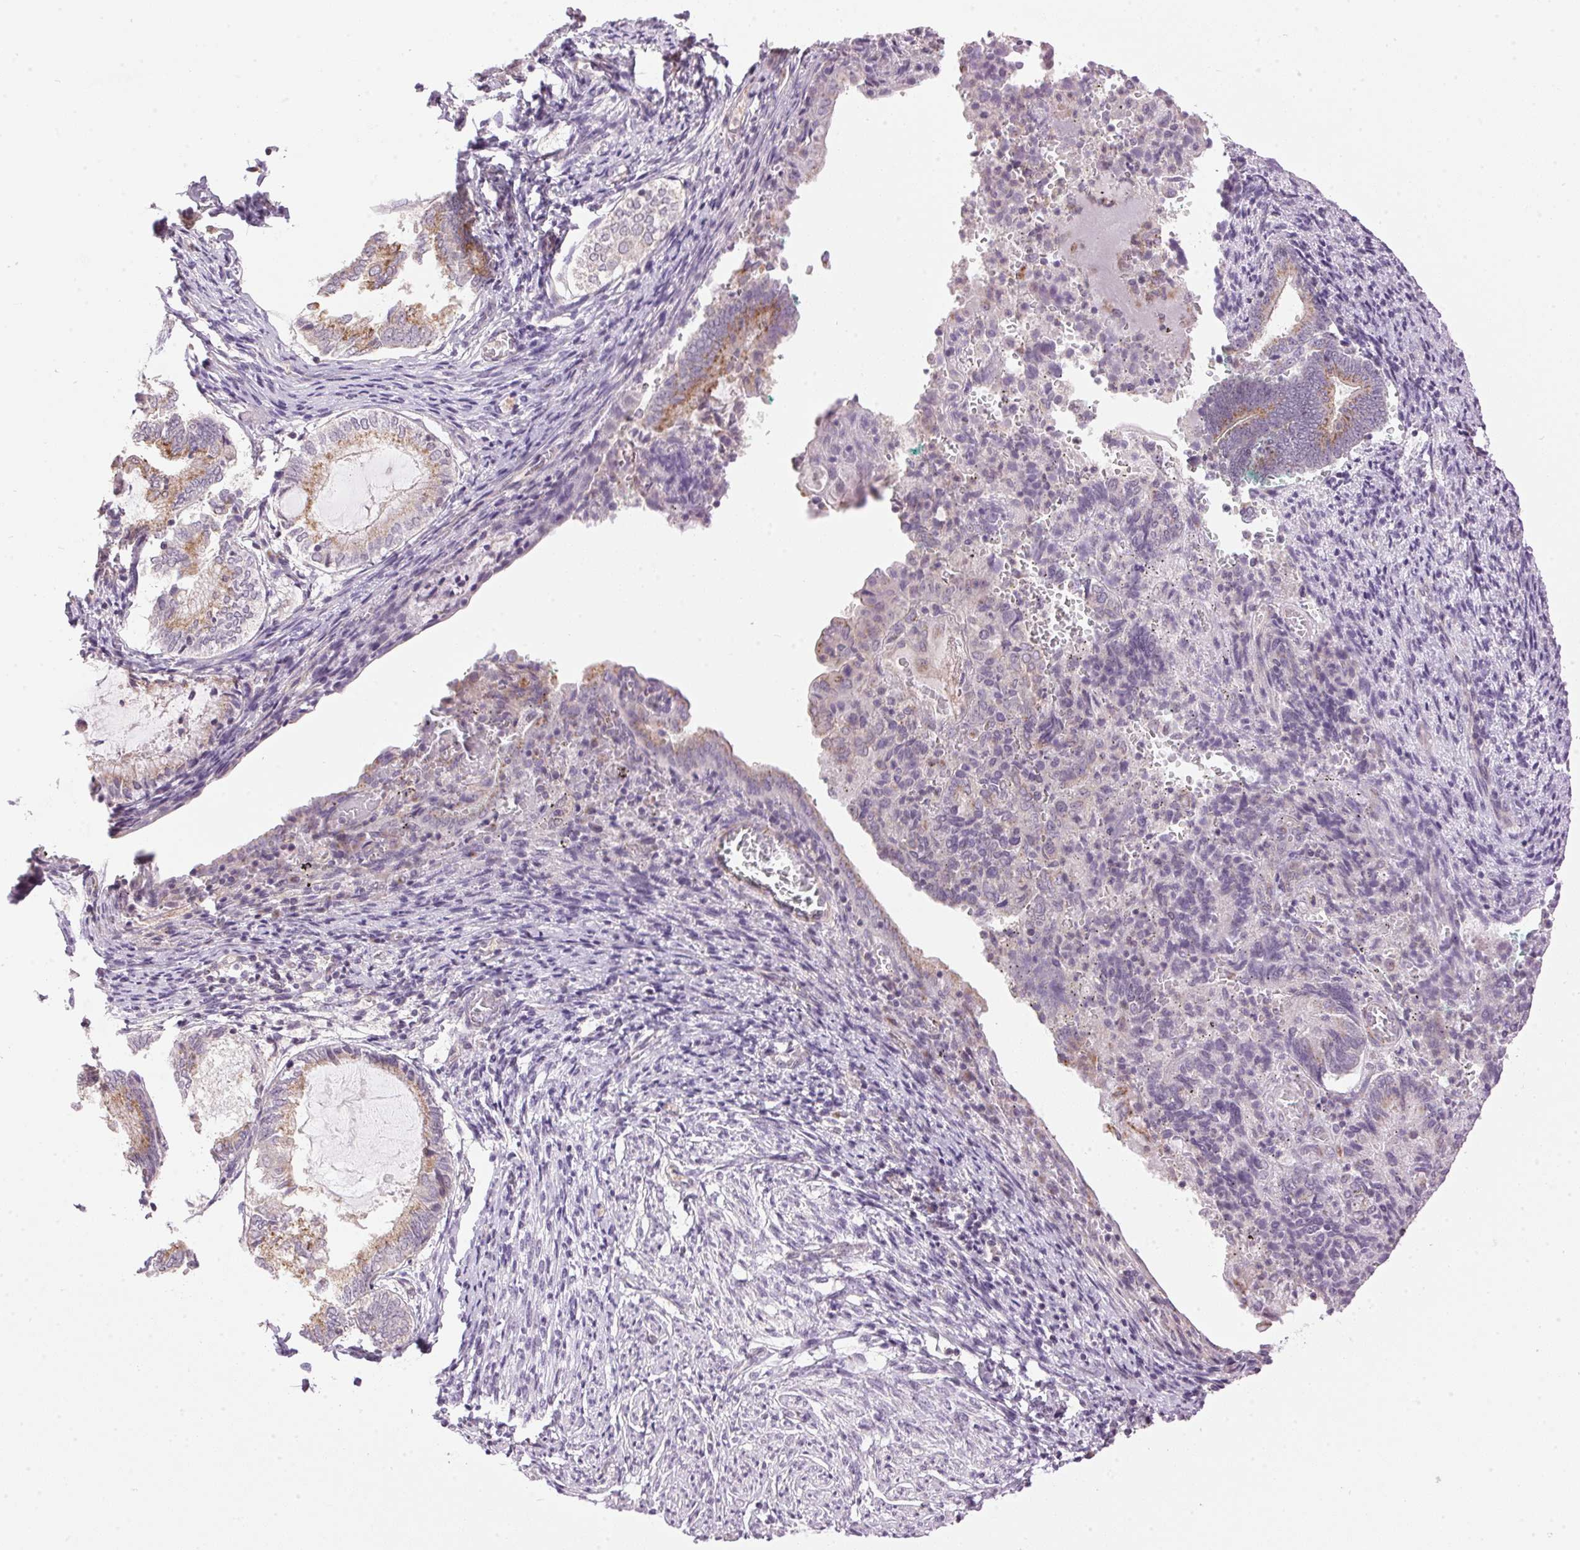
{"staining": {"intensity": "negative", "quantity": "none", "location": "none"}, "tissue": "endometrium", "cell_type": "Cells in endometrial stroma", "image_type": "normal", "snomed": [{"axis": "morphology", "description": "Normal tissue, NOS"}, {"axis": "topography", "description": "Endometrium"}], "caption": "DAB immunohistochemical staining of normal human endometrium reveals no significant positivity in cells in endometrial stroma. Brightfield microscopy of immunohistochemistry stained with DAB (brown) and hematoxylin (blue), captured at high magnification.", "gene": "GOLPH3", "patient": {"sex": "female", "age": 50}}